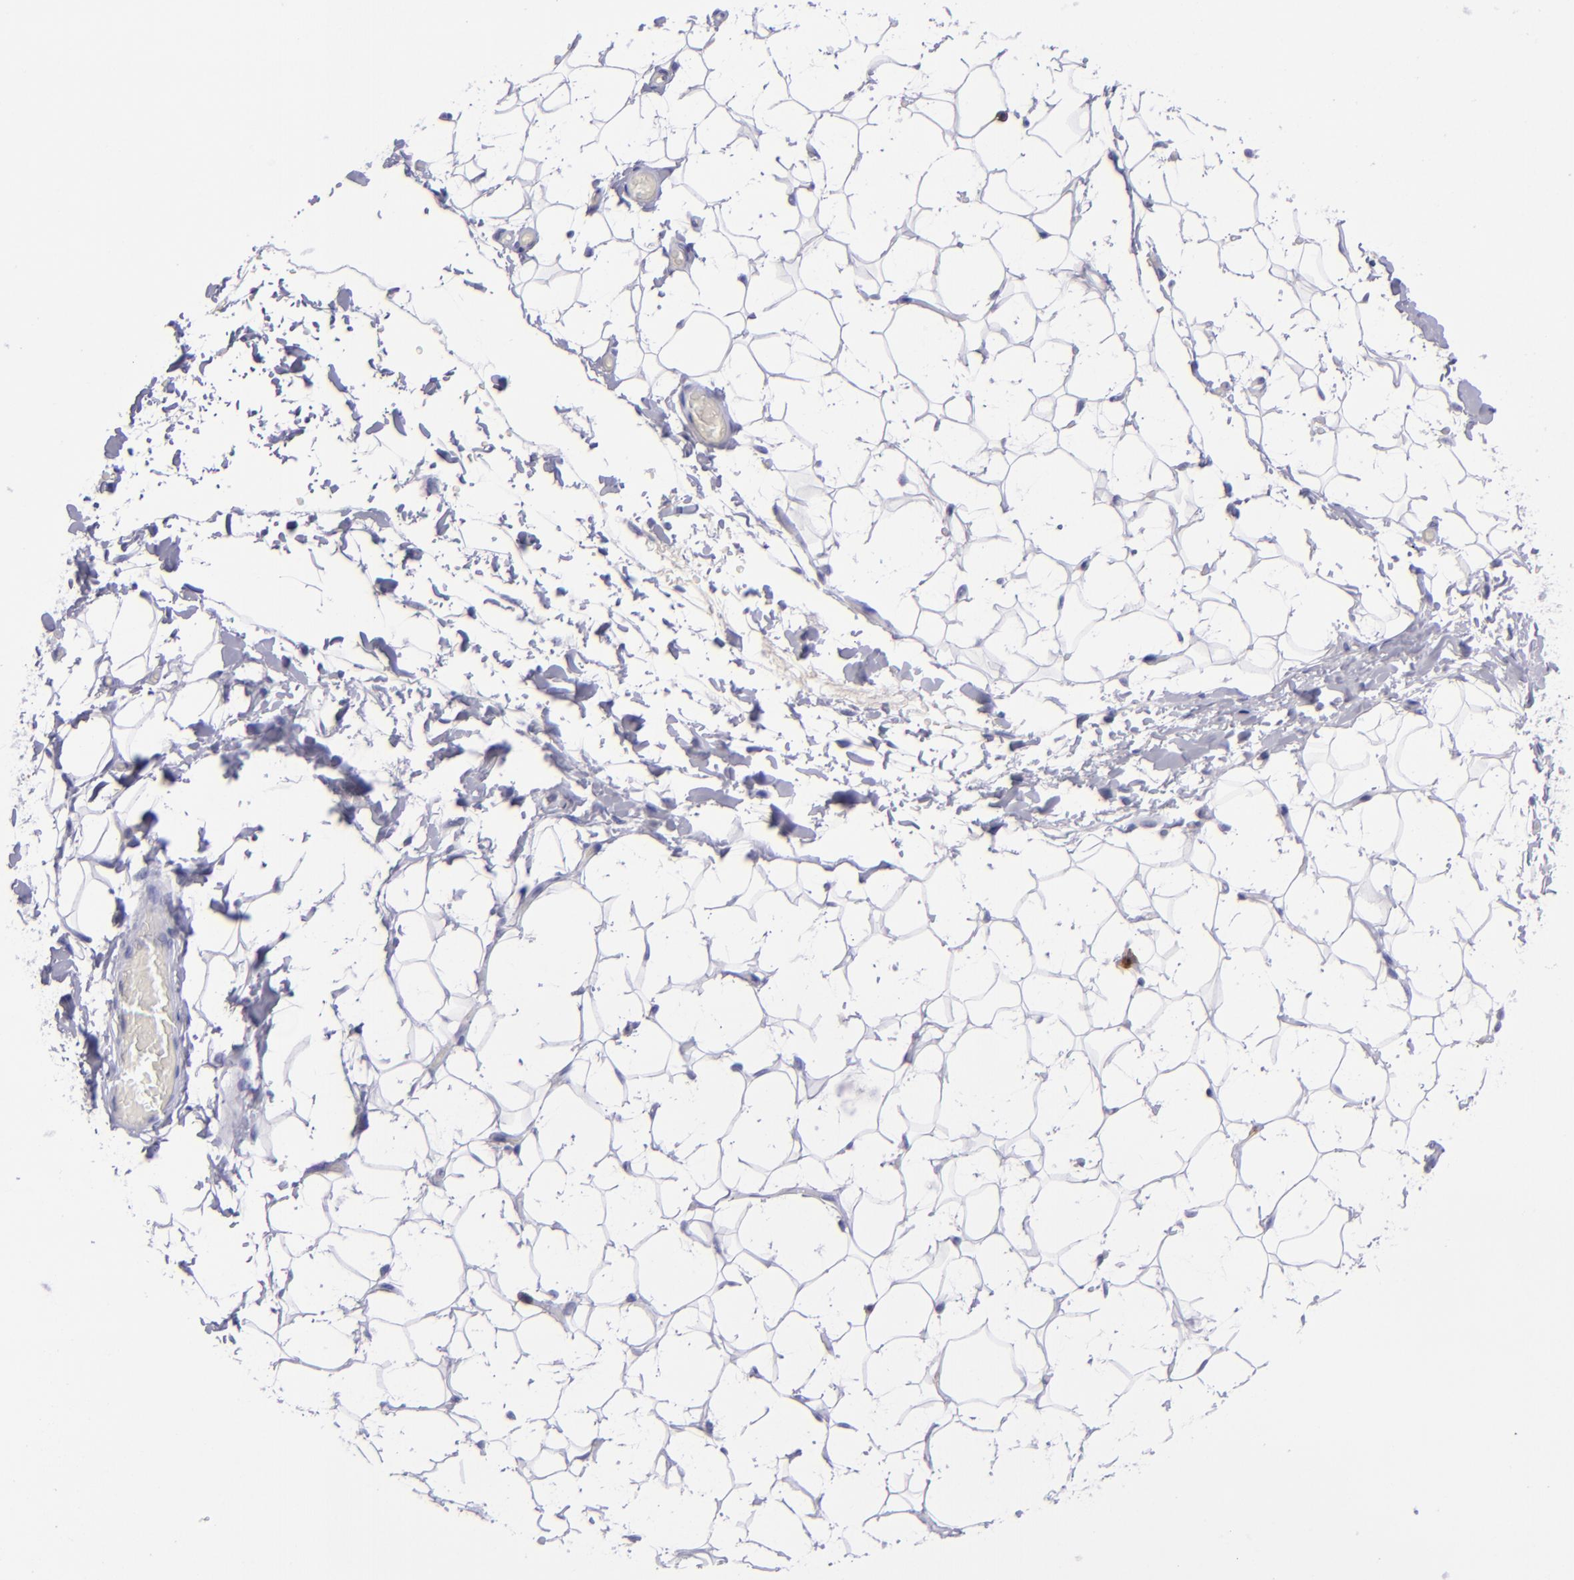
{"staining": {"intensity": "negative", "quantity": "none", "location": "none"}, "tissue": "adipose tissue", "cell_type": "Adipocytes", "image_type": "normal", "snomed": [{"axis": "morphology", "description": "Normal tissue, NOS"}, {"axis": "topography", "description": "Soft tissue"}], "caption": "Immunohistochemistry (IHC) of unremarkable human adipose tissue displays no expression in adipocytes.", "gene": "ICAM3", "patient": {"sex": "male", "age": 26}}